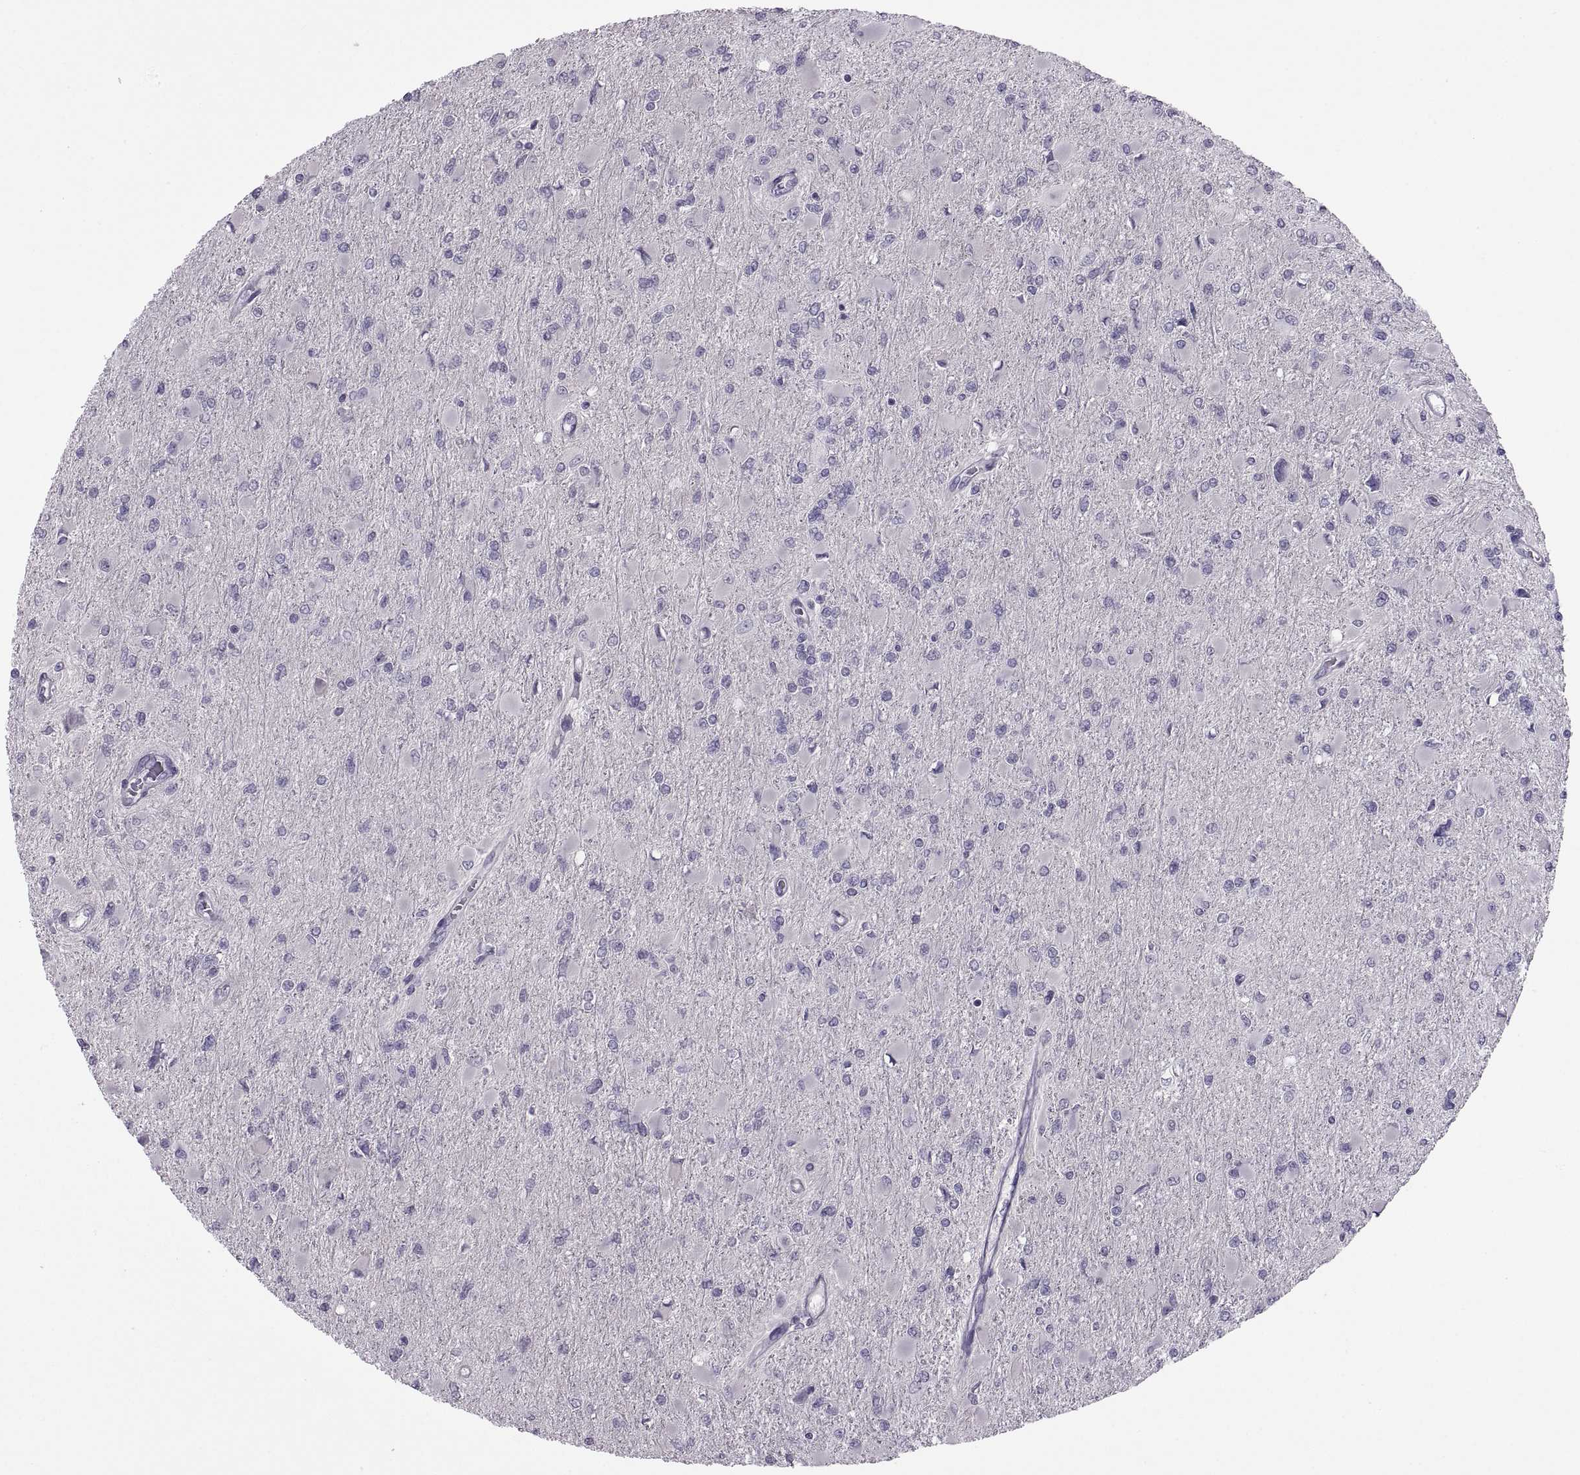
{"staining": {"intensity": "negative", "quantity": "none", "location": "none"}, "tissue": "glioma", "cell_type": "Tumor cells", "image_type": "cancer", "snomed": [{"axis": "morphology", "description": "Glioma, malignant, High grade"}, {"axis": "topography", "description": "Cerebral cortex"}], "caption": "Immunohistochemical staining of human glioma exhibits no significant expression in tumor cells.", "gene": "BSPH1", "patient": {"sex": "female", "age": 36}}